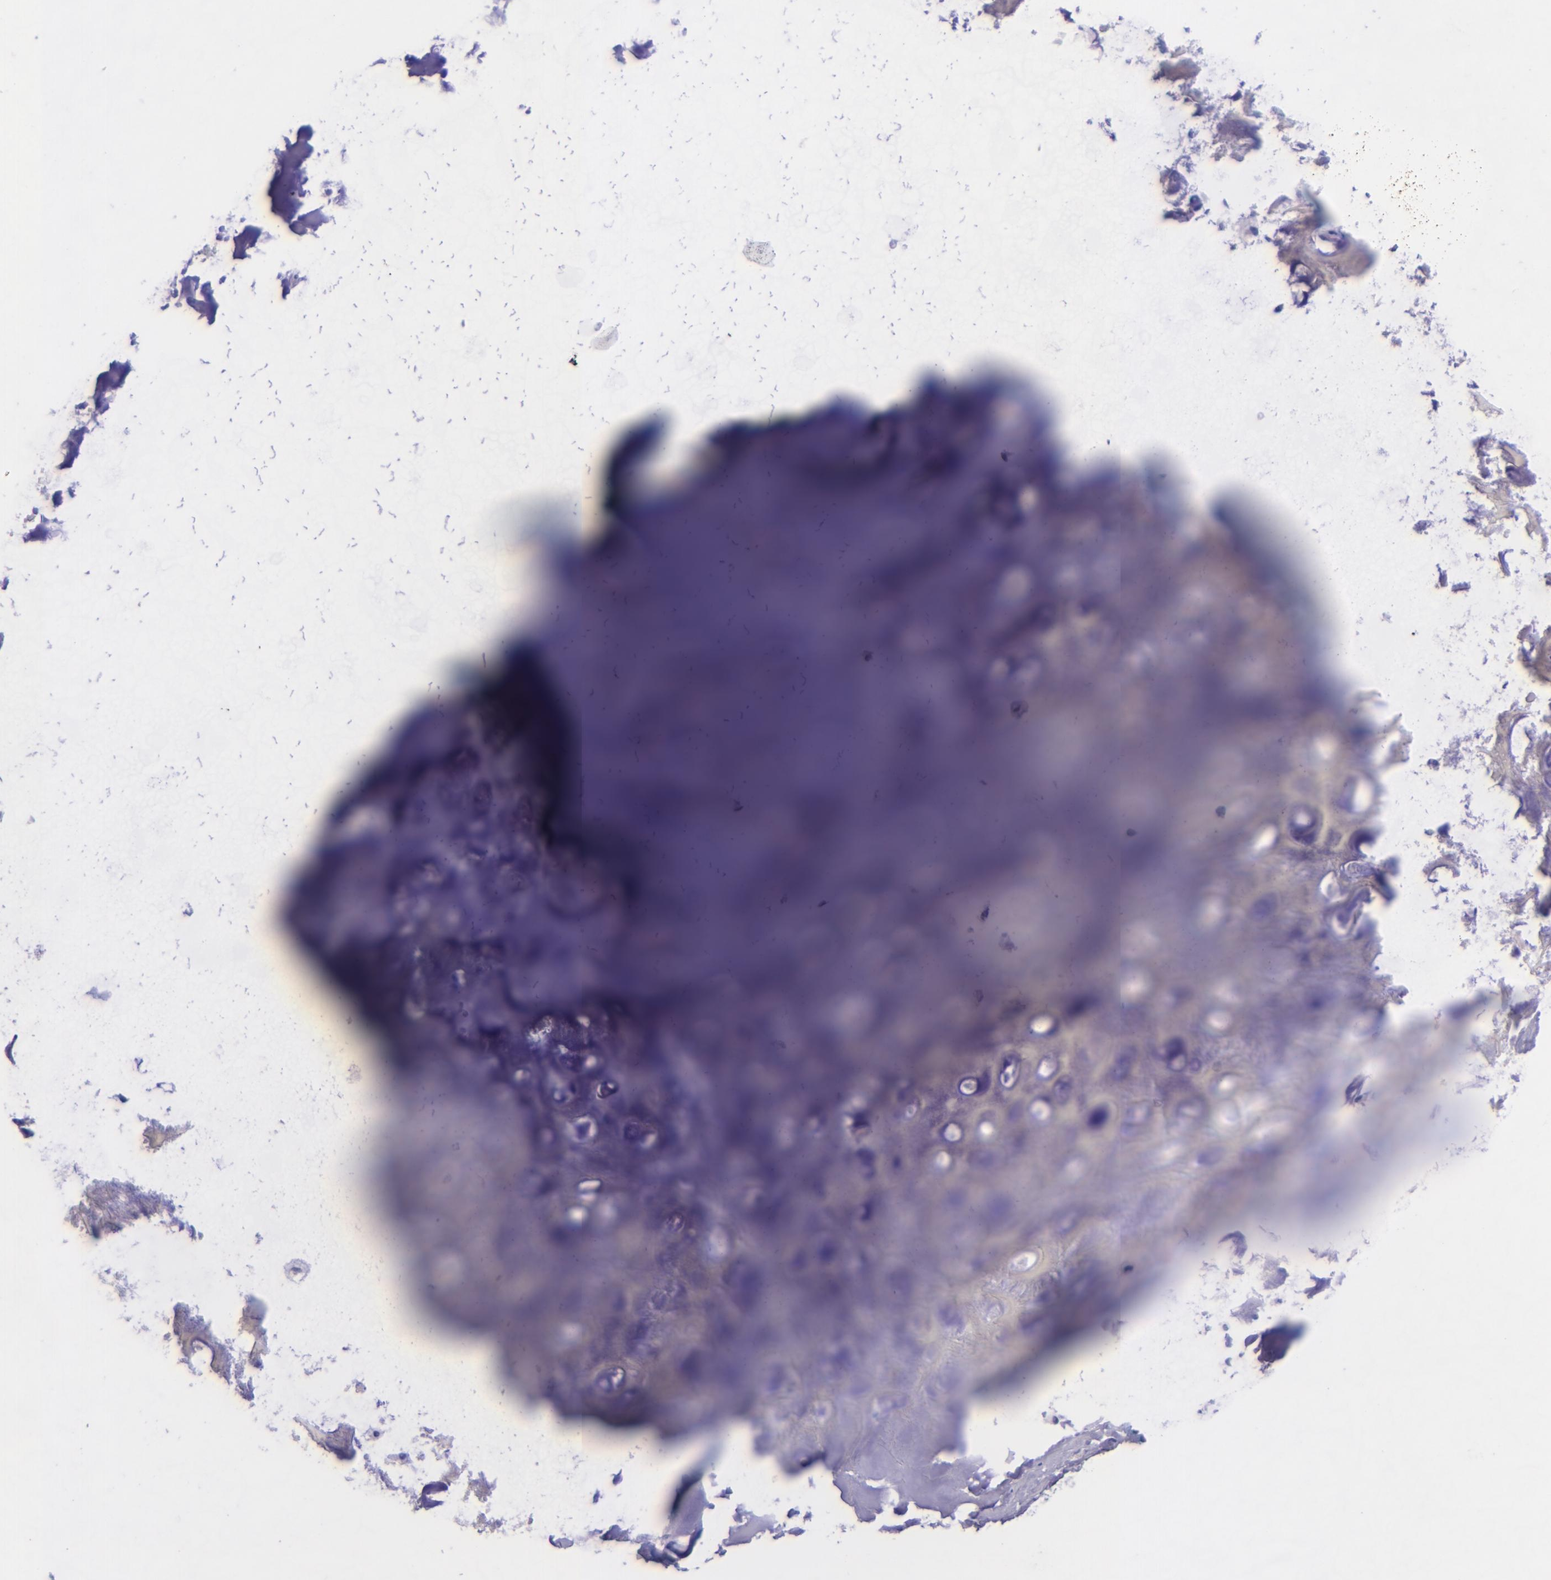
{"staining": {"intensity": "weak", "quantity": "25%-75%", "location": "cytoplasmic/membranous"}, "tissue": "nasopharynx", "cell_type": "Respiratory epithelial cells", "image_type": "normal", "snomed": [{"axis": "morphology", "description": "Normal tissue, NOS"}, {"axis": "topography", "description": "Nasopharynx"}], "caption": "Immunohistochemical staining of unremarkable human nasopharynx displays low levels of weak cytoplasmic/membranous expression in approximately 25%-75% of respiratory epithelial cells.", "gene": "SELL", "patient": {"sex": "male", "age": 56}}